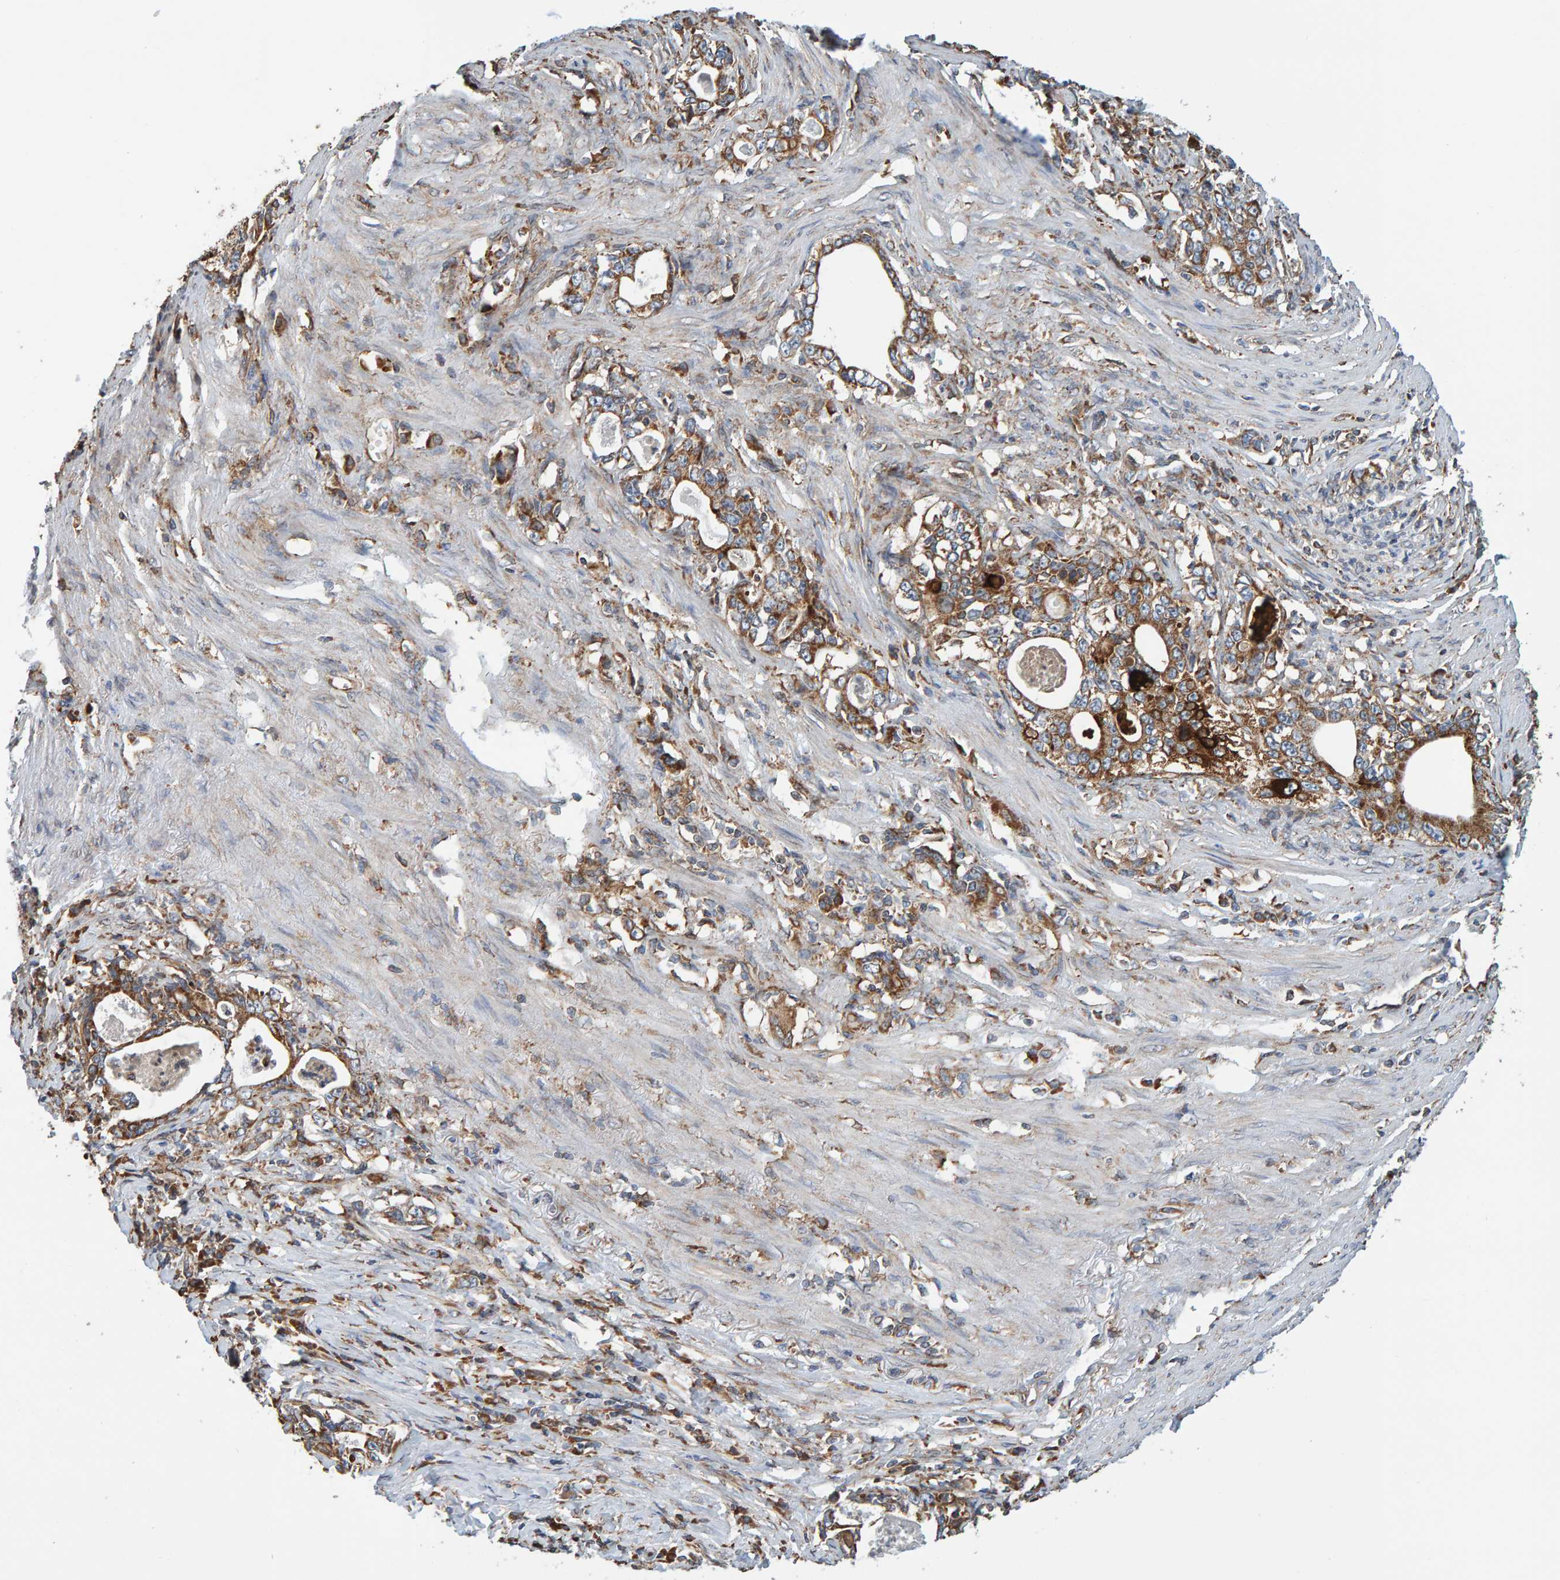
{"staining": {"intensity": "moderate", "quantity": ">75%", "location": "cytoplasmic/membranous"}, "tissue": "stomach cancer", "cell_type": "Tumor cells", "image_type": "cancer", "snomed": [{"axis": "morphology", "description": "Adenocarcinoma, NOS"}, {"axis": "topography", "description": "Stomach, lower"}], "caption": "Stomach cancer (adenocarcinoma) stained with IHC exhibits moderate cytoplasmic/membranous positivity in about >75% of tumor cells.", "gene": "MRPL45", "patient": {"sex": "female", "age": 72}}